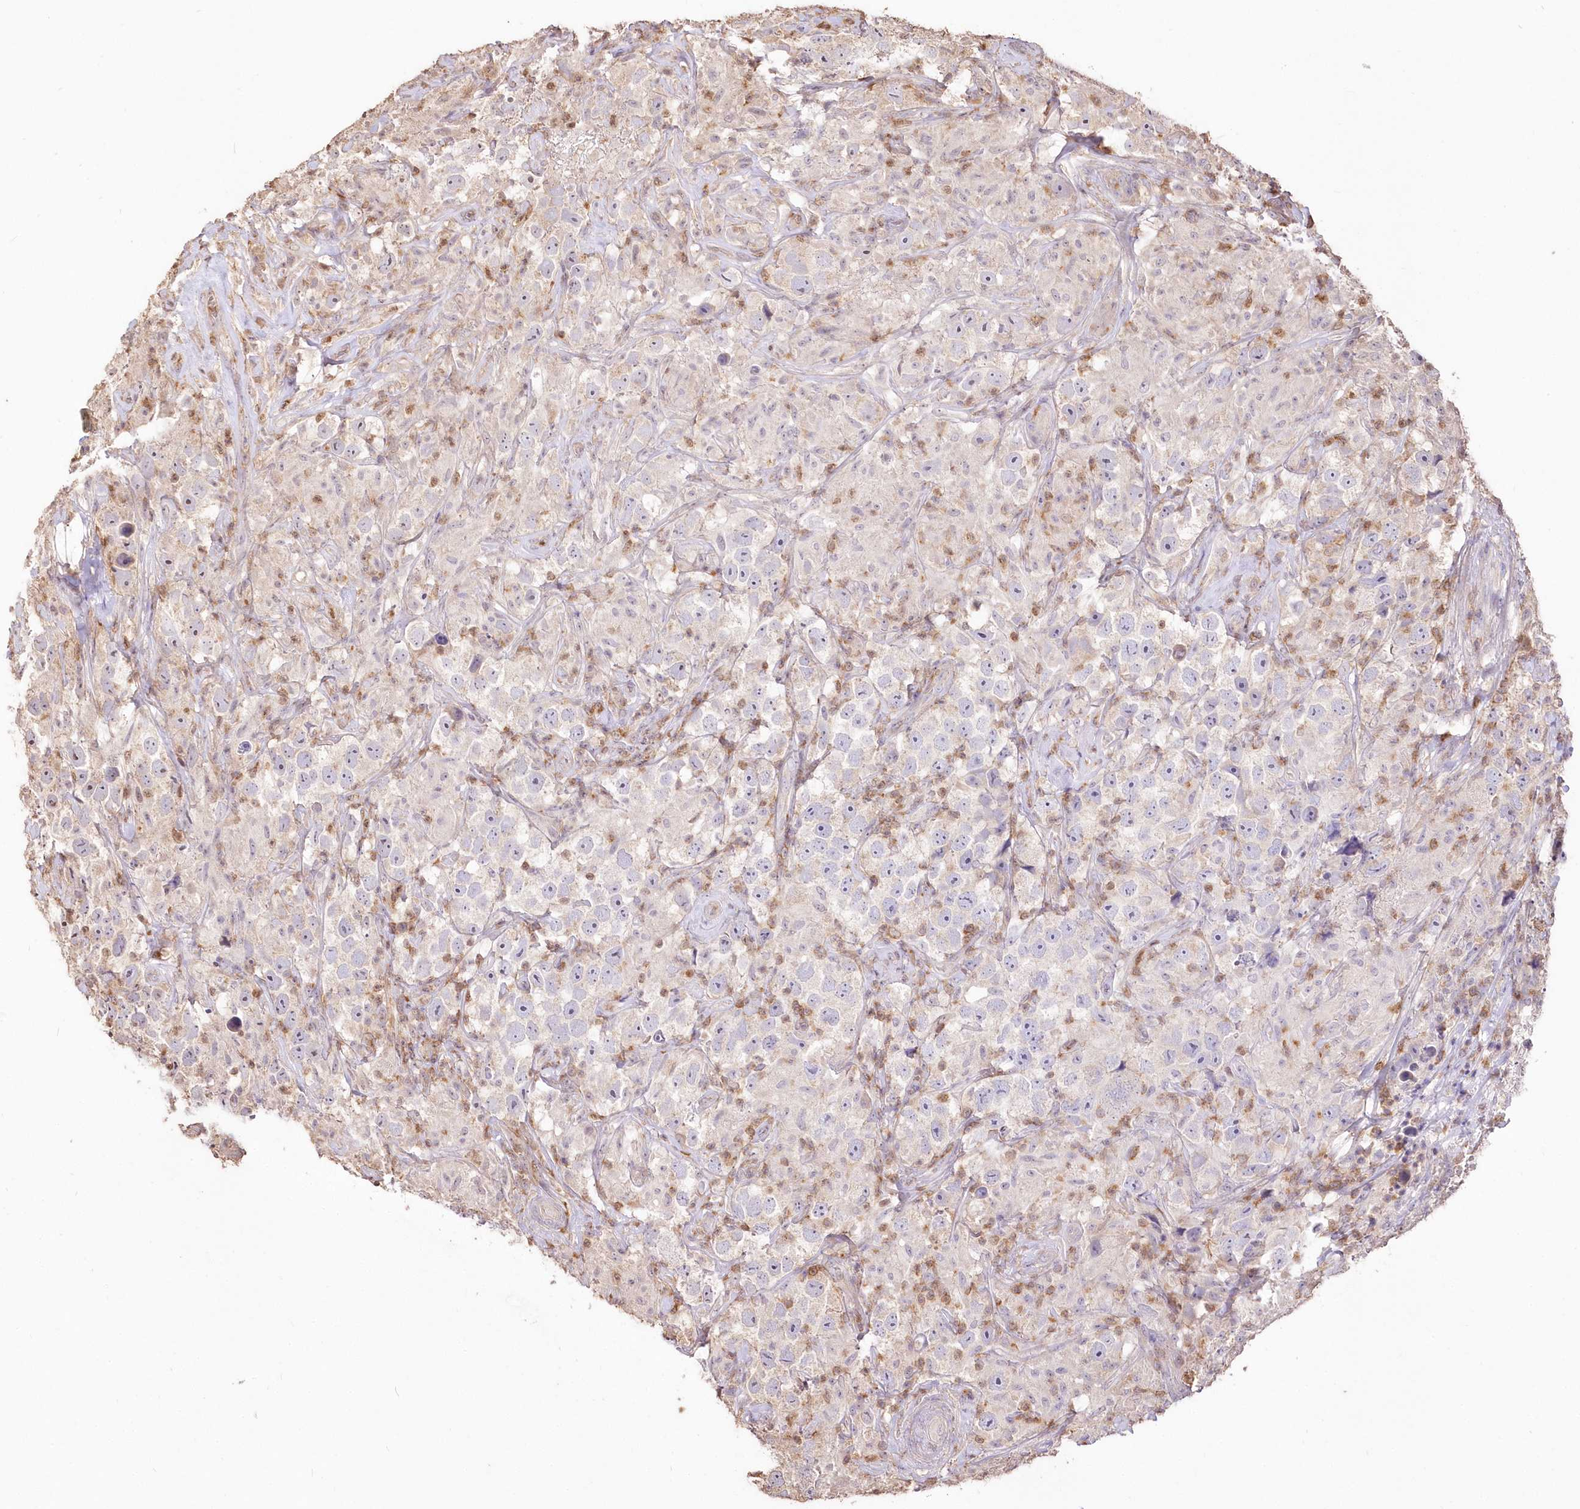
{"staining": {"intensity": "negative", "quantity": "none", "location": "none"}, "tissue": "testis cancer", "cell_type": "Tumor cells", "image_type": "cancer", "snomed": [{"axis": "morphology", "description": "Seminoma, NOS"}, {"axis": "topography", "description": "Testis"}], "caption": "This micrograph is of testis seminoma stained with IHC to label a protein in brown with the nuclei are counter-stained blue. There is no staining in tumor cells.", "gene": "STK17B", "patient": {"sex": "male", "age": 49}}